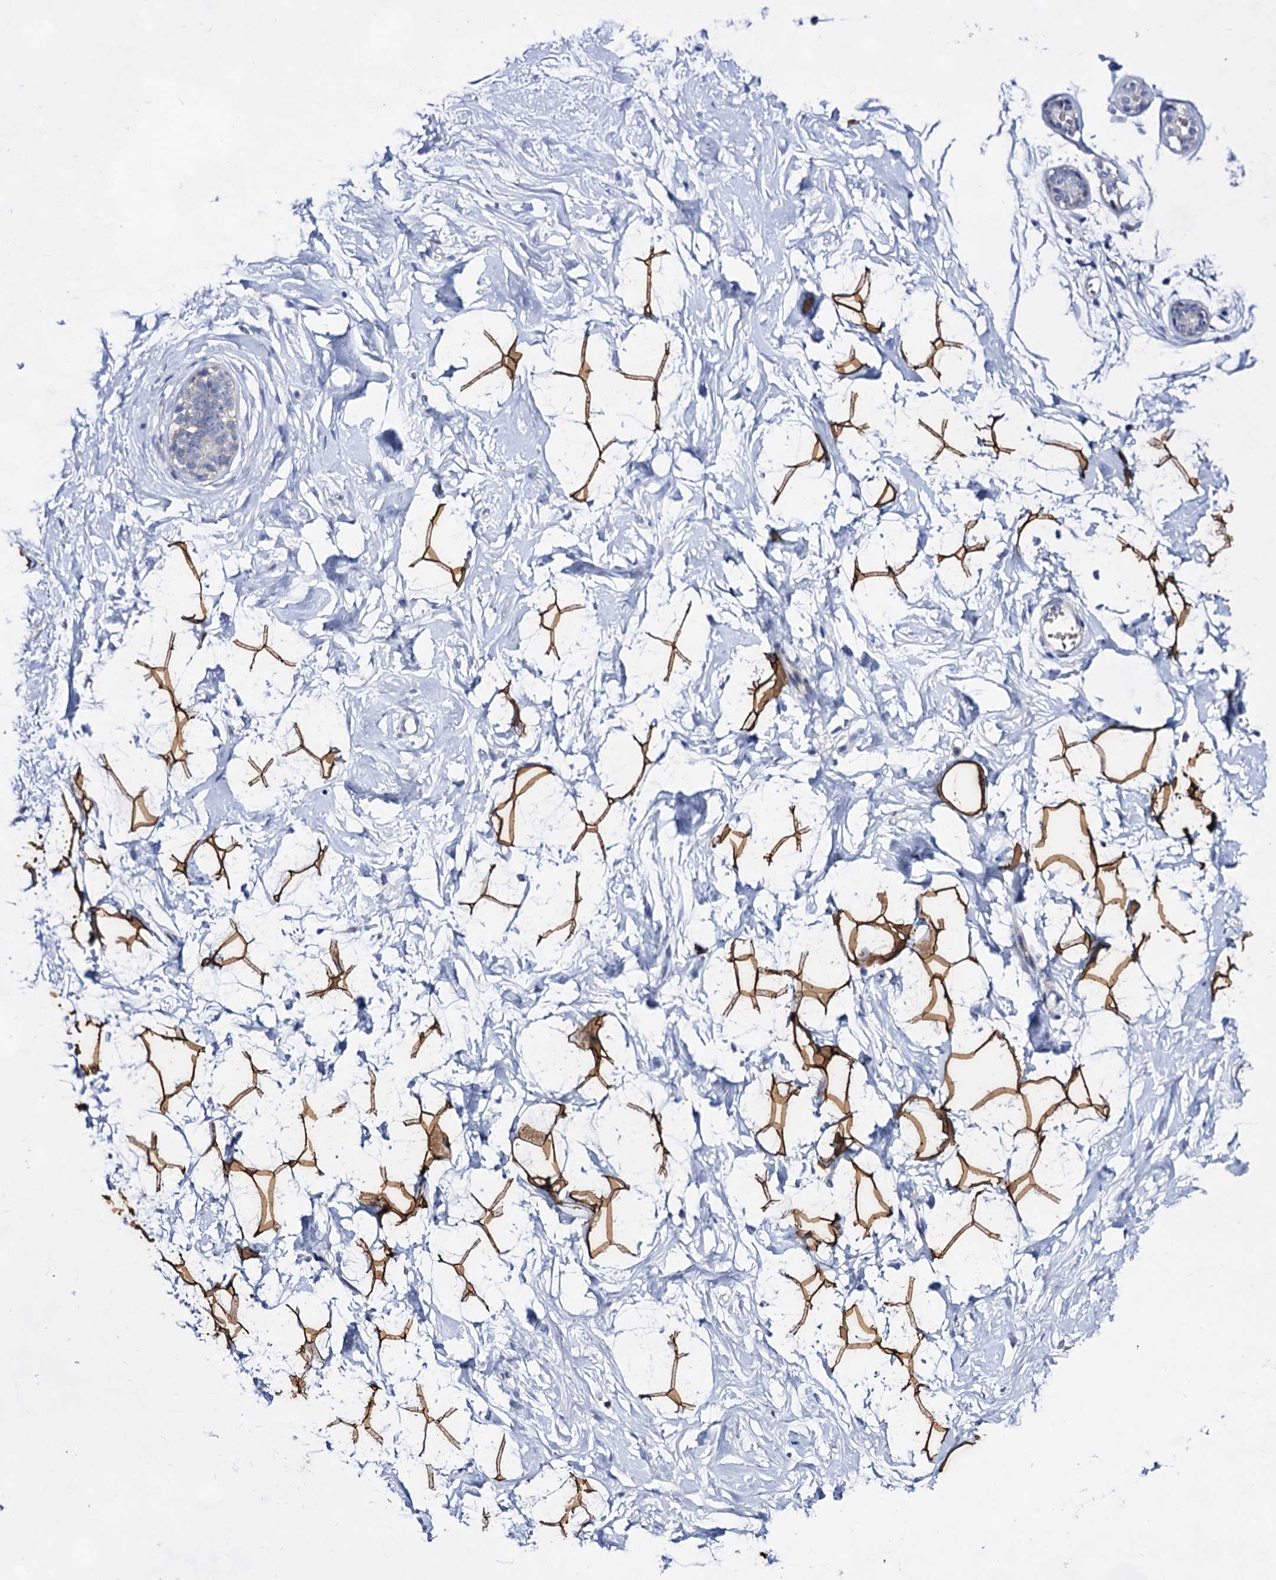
{"staining": {"intensity": "strong", "quantity": ">75%", "location": "cytoplasmic/membranous"}, "tissue": "breast", "cell_type": "Adipocytes", "image_type": "normal", "snomed": [{"axis": "morphology", "description": "Normal tissue, NOS"}, {"axis": "morphology", "description": "Adenoma, NOS"}, {"axis": "topography", "description": "Breast"}], "caption": "Protein expression analysis of normal human breast reveals strong cytoplasmic/membranous expression in about >75% of adipocytes.", "gene": "PLIN1", "patient": {"sex": "female", "age": 23}}